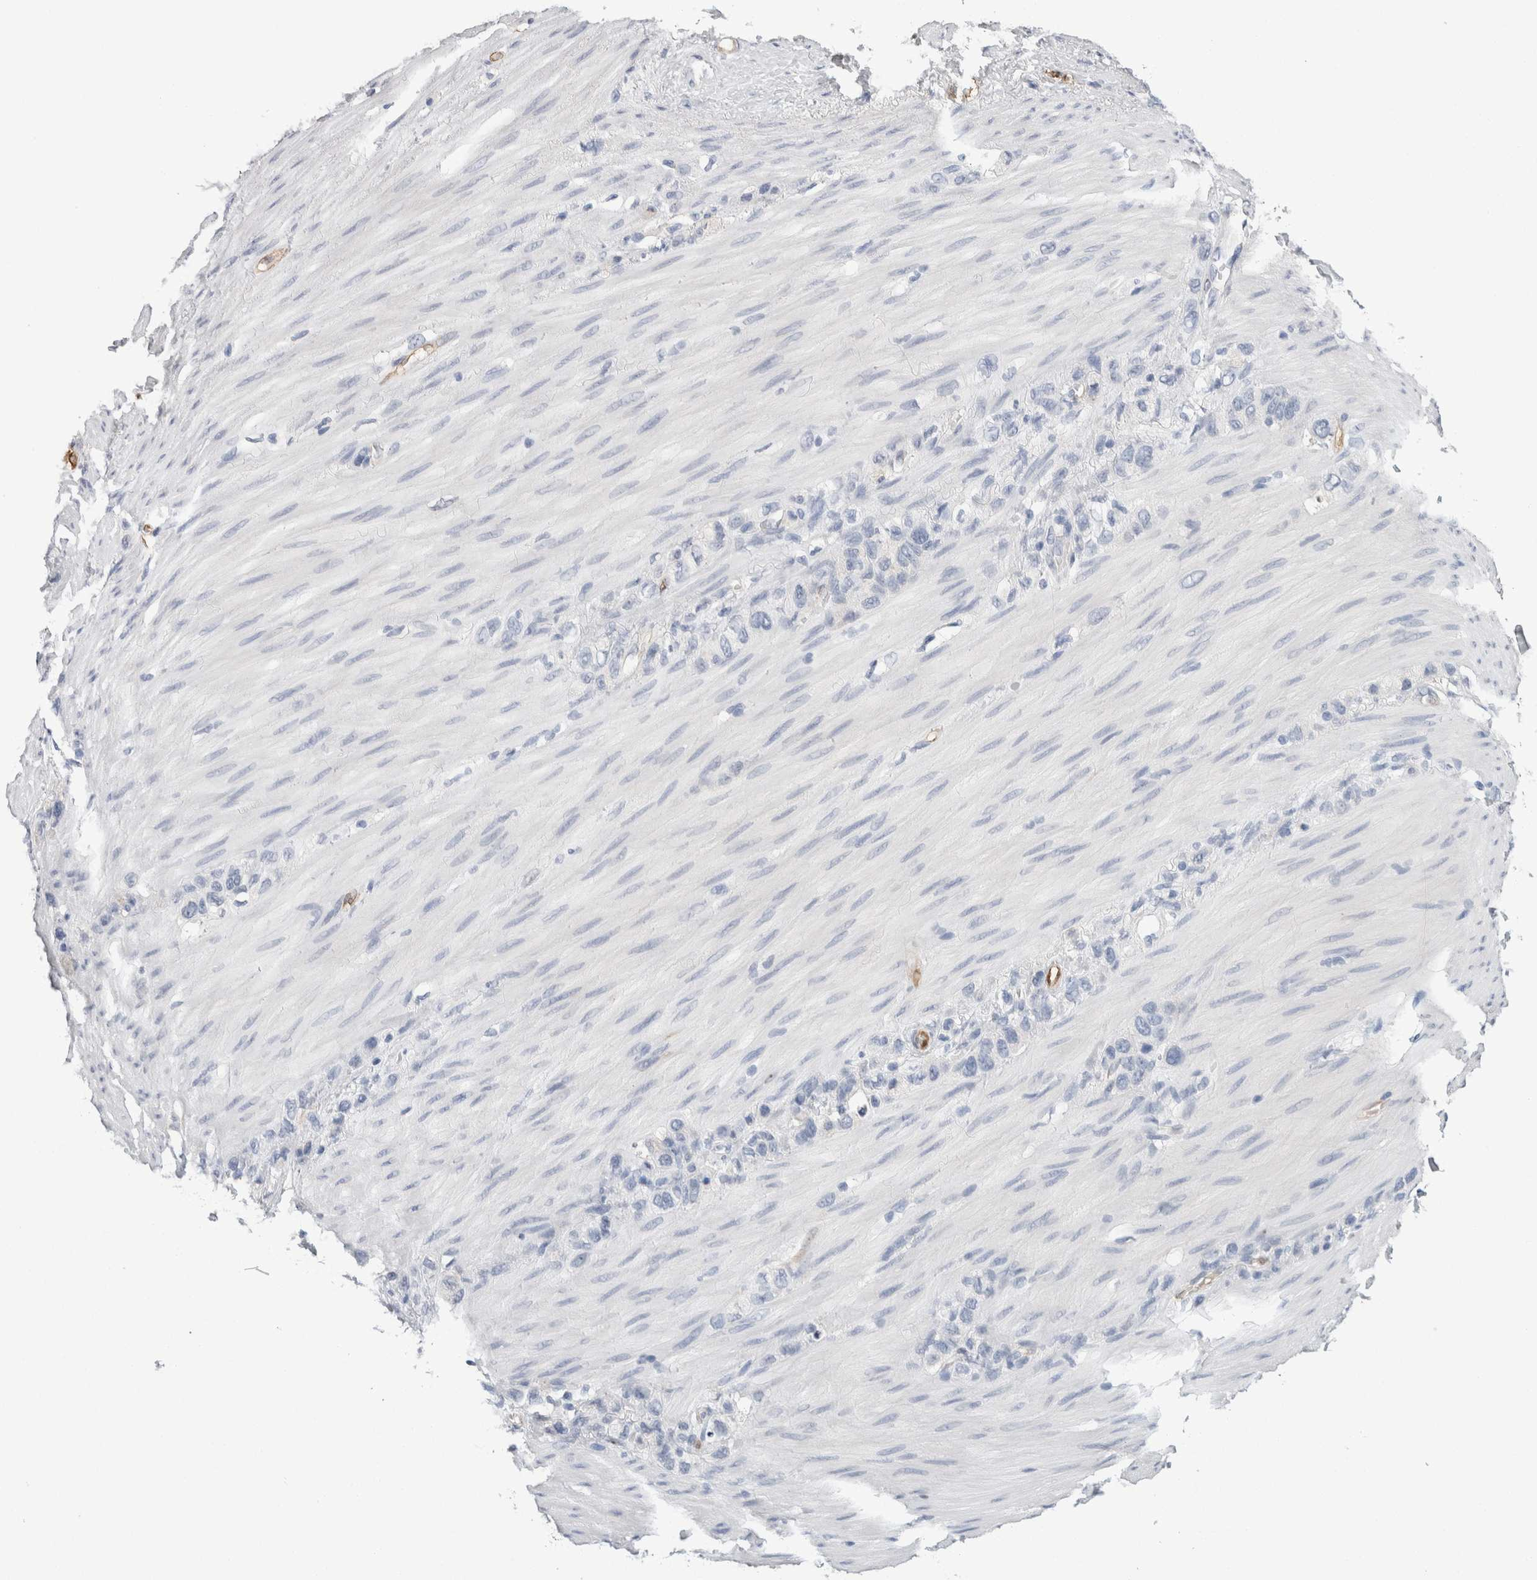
{"staining": {"intensity": "negative", "quantity": "none", "location": "none"}, "tissue": "stomach cancer", "cell_type": "Tumor cells", "image_type": "cancer", "snomed": [{"axis": "morphology", "description": "Adenocarcinoma, NOS"}, {"axis": "morphology", "description": "Adenocarcinoma, High grade"}, {"axis": "topography", "description": "Stomach, upper"}, {"axis": "topography", "description": "Stomach, lower"}], "caption": "Tumor cells are negative for protein expression in human stomach adenocarcinoma. Nuclei are stained in blue.", "gene": "FABP4", "patient": {"sex": "female", "age": 65}}